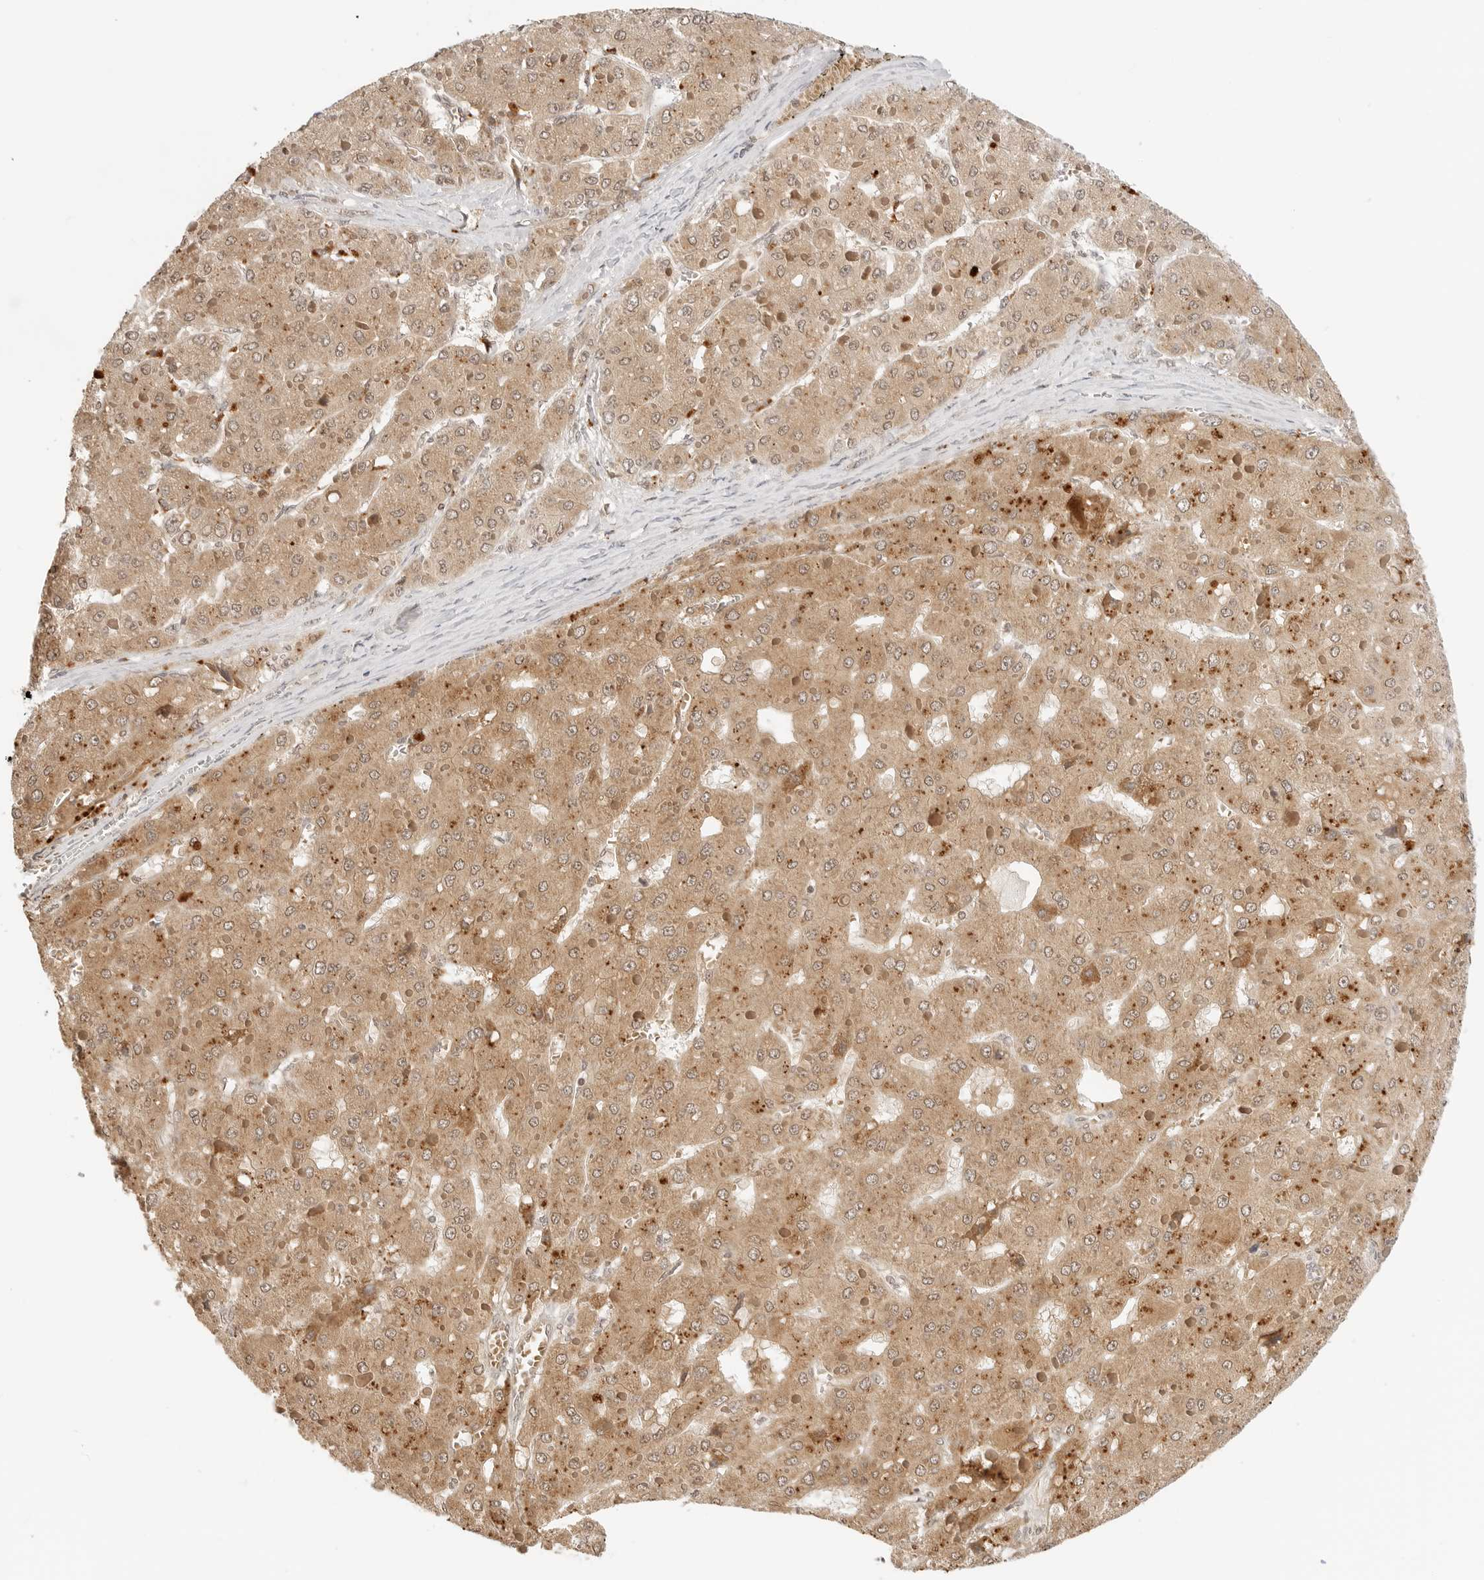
{"staining": {"intensity": "moderate", "quantity": ">75%", "location": "cytoplasmic/membranous,nuclear"}, "tissue": "liver cancer", "cell_type": "Tumor cells", "image_type": "cancer", "snomed": [{"axis": "morphology", "description": "Carcinoma, Hepatocellular, NOS"}, {"axis": "topography", "description": "Liver"}], "caption": "Human hepatocellular carcinoma (liver) stained for a protein (brown) displays moderate cytoplasmic/membranous and nuclear positive staining in approximately >75% of tumor cells.", "gene": "GPR34", "patient": {"sex": "female", "age": 73}}